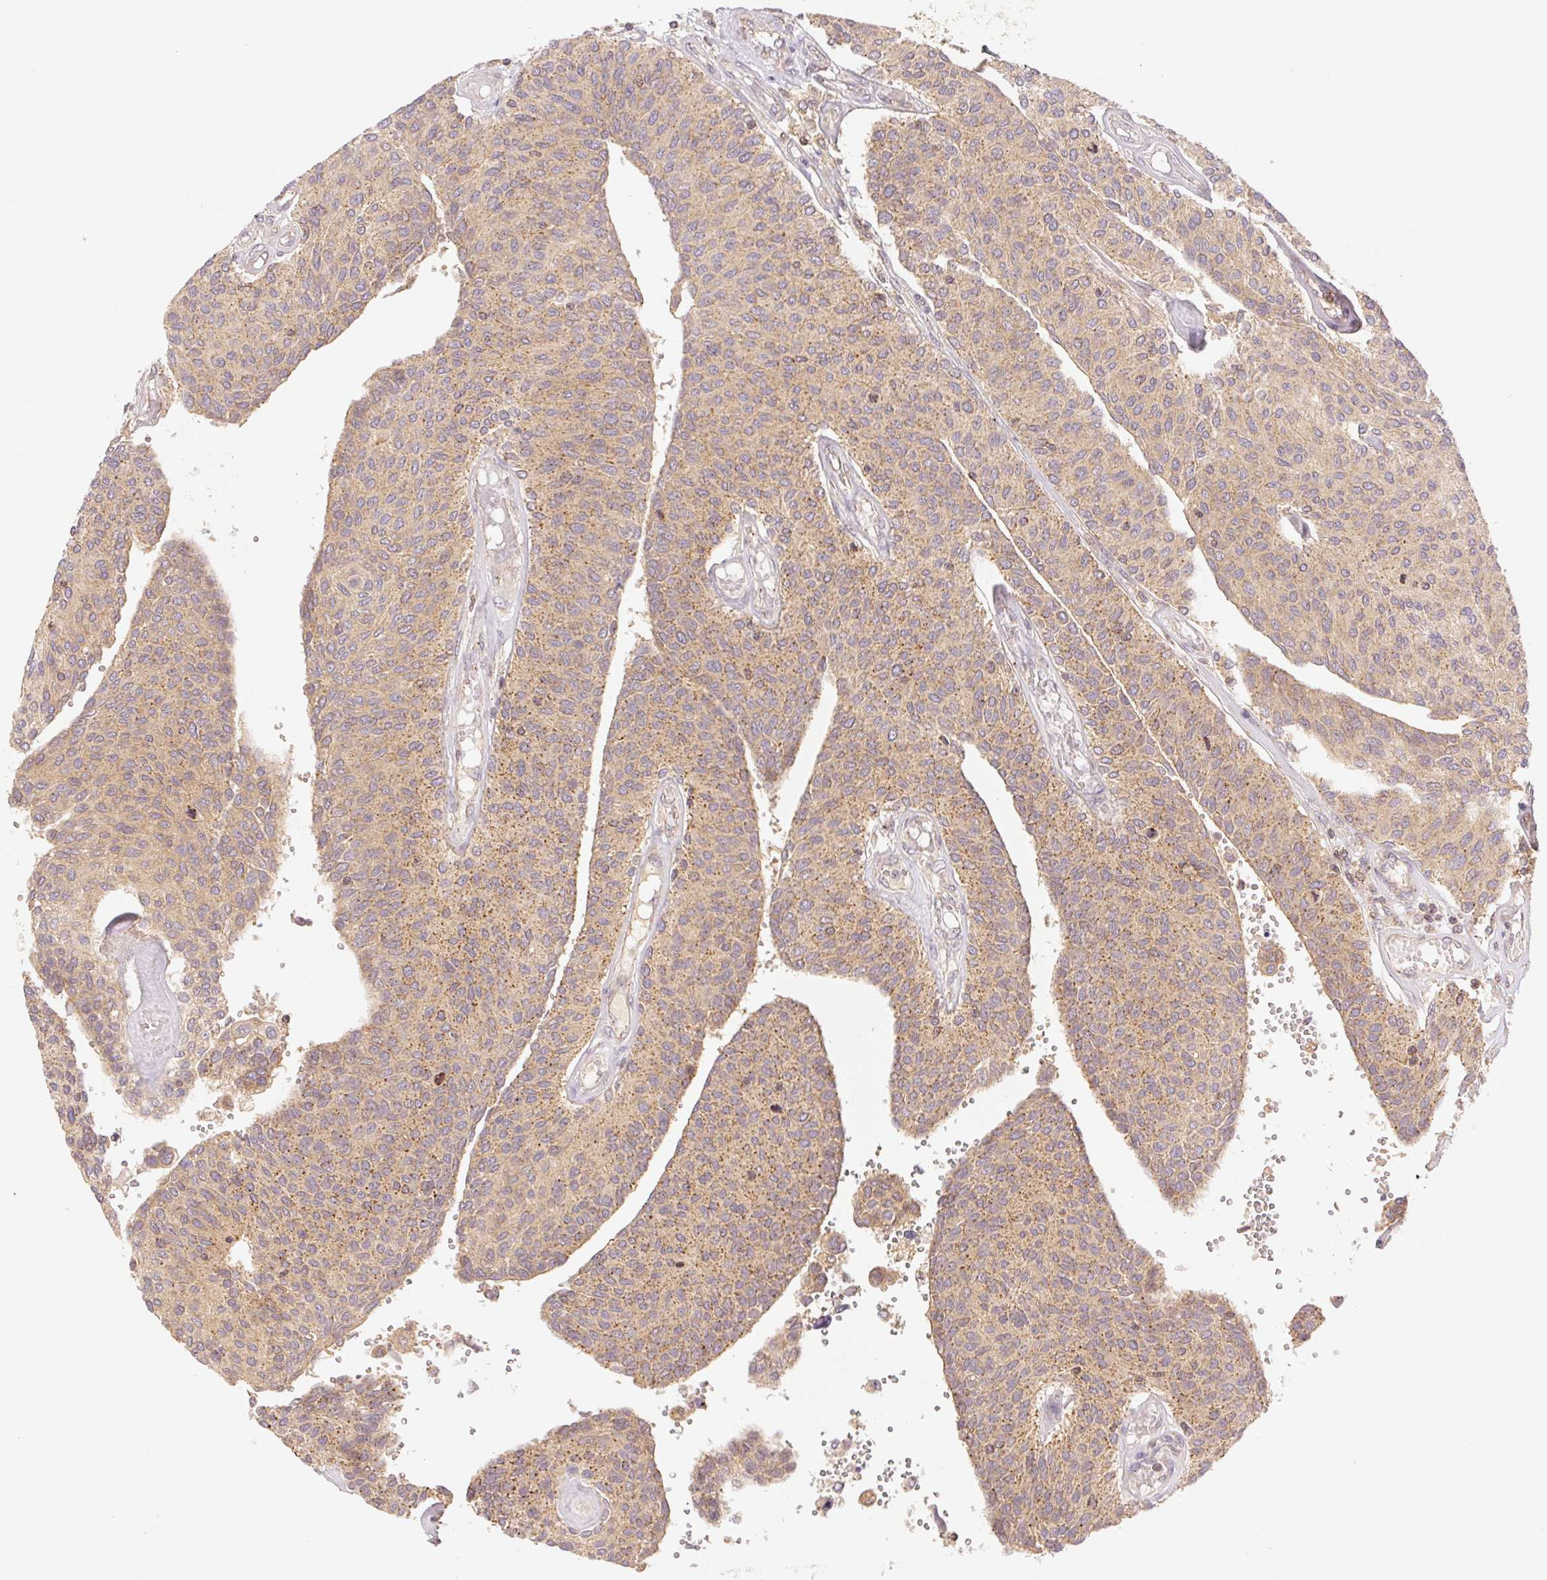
{"staining": {"intensity": "weak", "quantity": ">75%", "location": "cytoplasmic/membranous"}, "tissue": "urothelial cancer", "cell_type": "Tumor cells", "image_type": "cancer", "snomed": [{"axis": "morphology", "description": "Urothelial carcinoma, NOS"}, {"axis": "topography", "description": "Urinary bladder"}], "caption": "Protein expression analysis of human urothelial cancer reveals weak cytoplasmic/membranous staining in about >75% of tumor cells. (IHC, brightfield microscopy, high magnification).", "gene": "MTHFD1", "patient": {"sex": "male", "age": 55}}